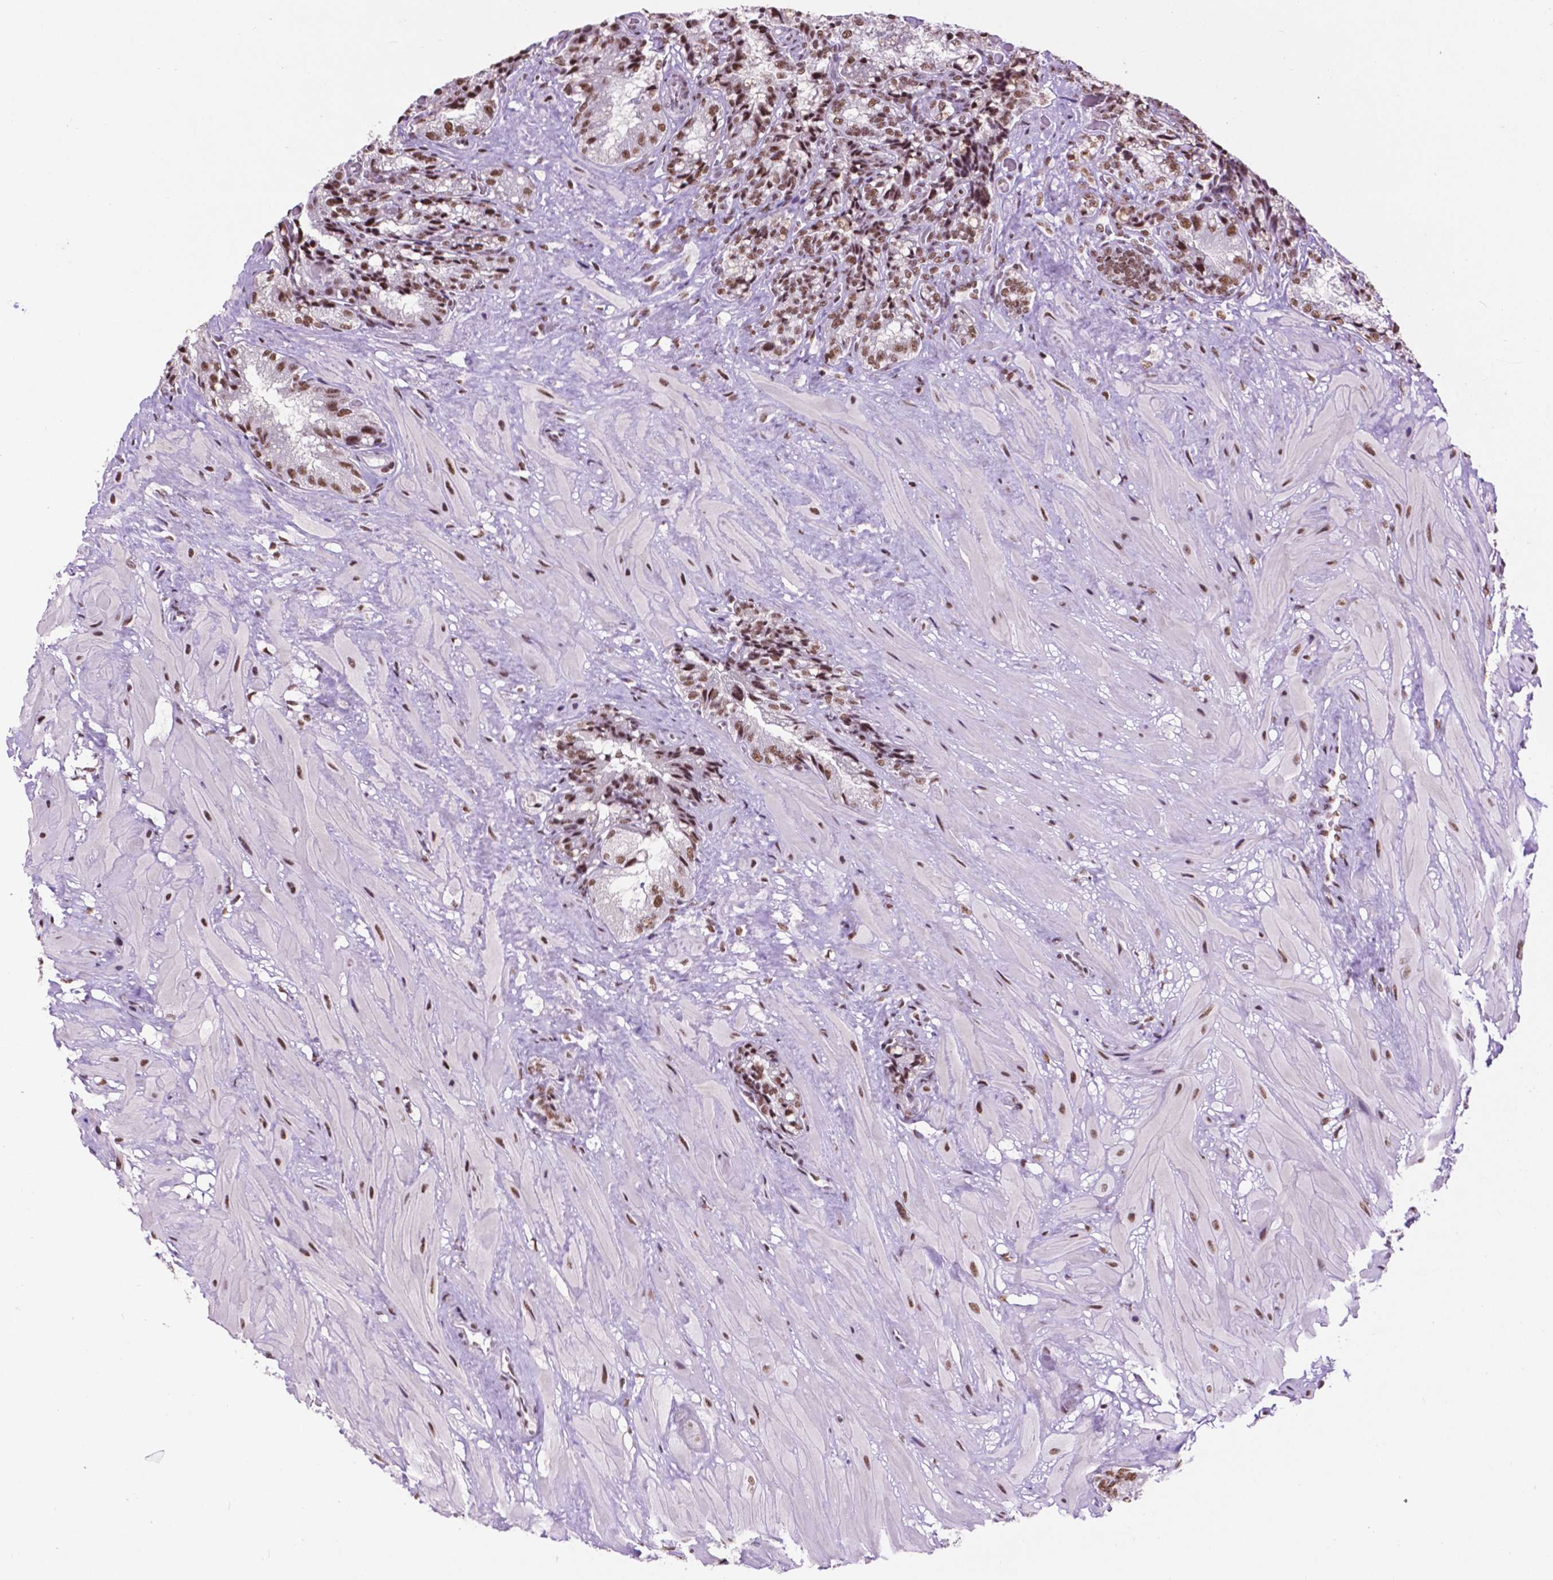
{"staining": {"intensity": "moderate", "quantity": ">75%", "location": "nuclear"}, "tissue": "seminal vesicle", "cell_type": "Glandular cells", "image_type": "normal", "snomed": [{"axis": "morphology", "description": "Normal tissue, NOS"}, {"axis": "topography", "description": "Seminal veicle"}], "caption": "Protein expression by immunohistochemistry exhibits moderate nuclear staining in approximately >75% of glandular cells in benign seminal vesicle.", "gene": "CCAR2", "patient": {"sex": "male", "age": 57}}